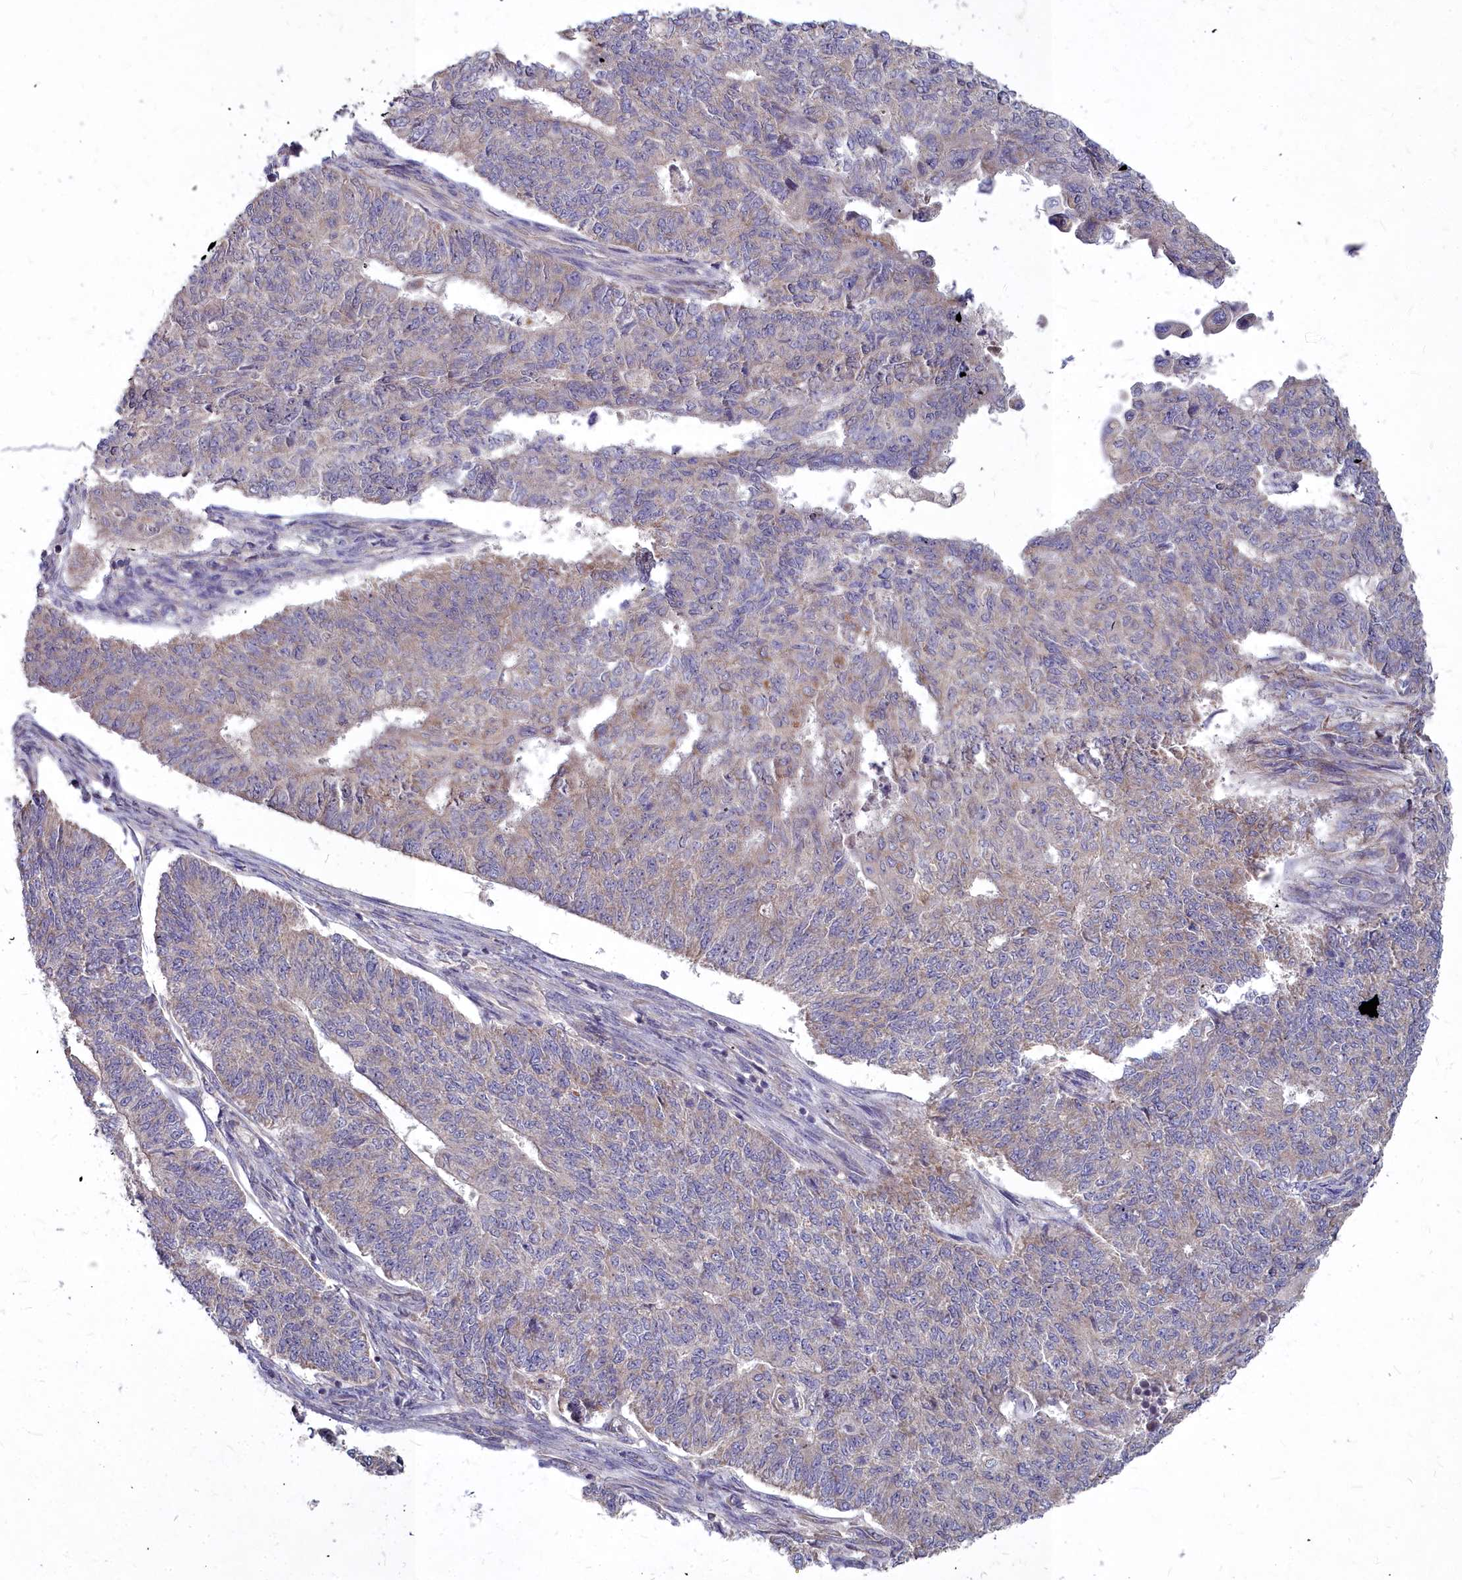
{"staining": {"intensity": "weak", "quantity": "<25%", "location": "cytoplasmic/membranous"}, "tissue": "endometrial cancer", "cell_type": "Tumor cells", "image_type": "cancer", "snomed": [{"axis": "morphology", "description": "Adenocarcinoma, NOS"}, {"axis": "topography", "description": "Endometrium"}], "caption": "DAB (3,3'-diaminobenzidine) immunohistochemical staining of human endometrial cancer demonstrates no significant expression in tumor cells.", "gene": "MICU2", "patient": {"sex": "female", "age": 32}}